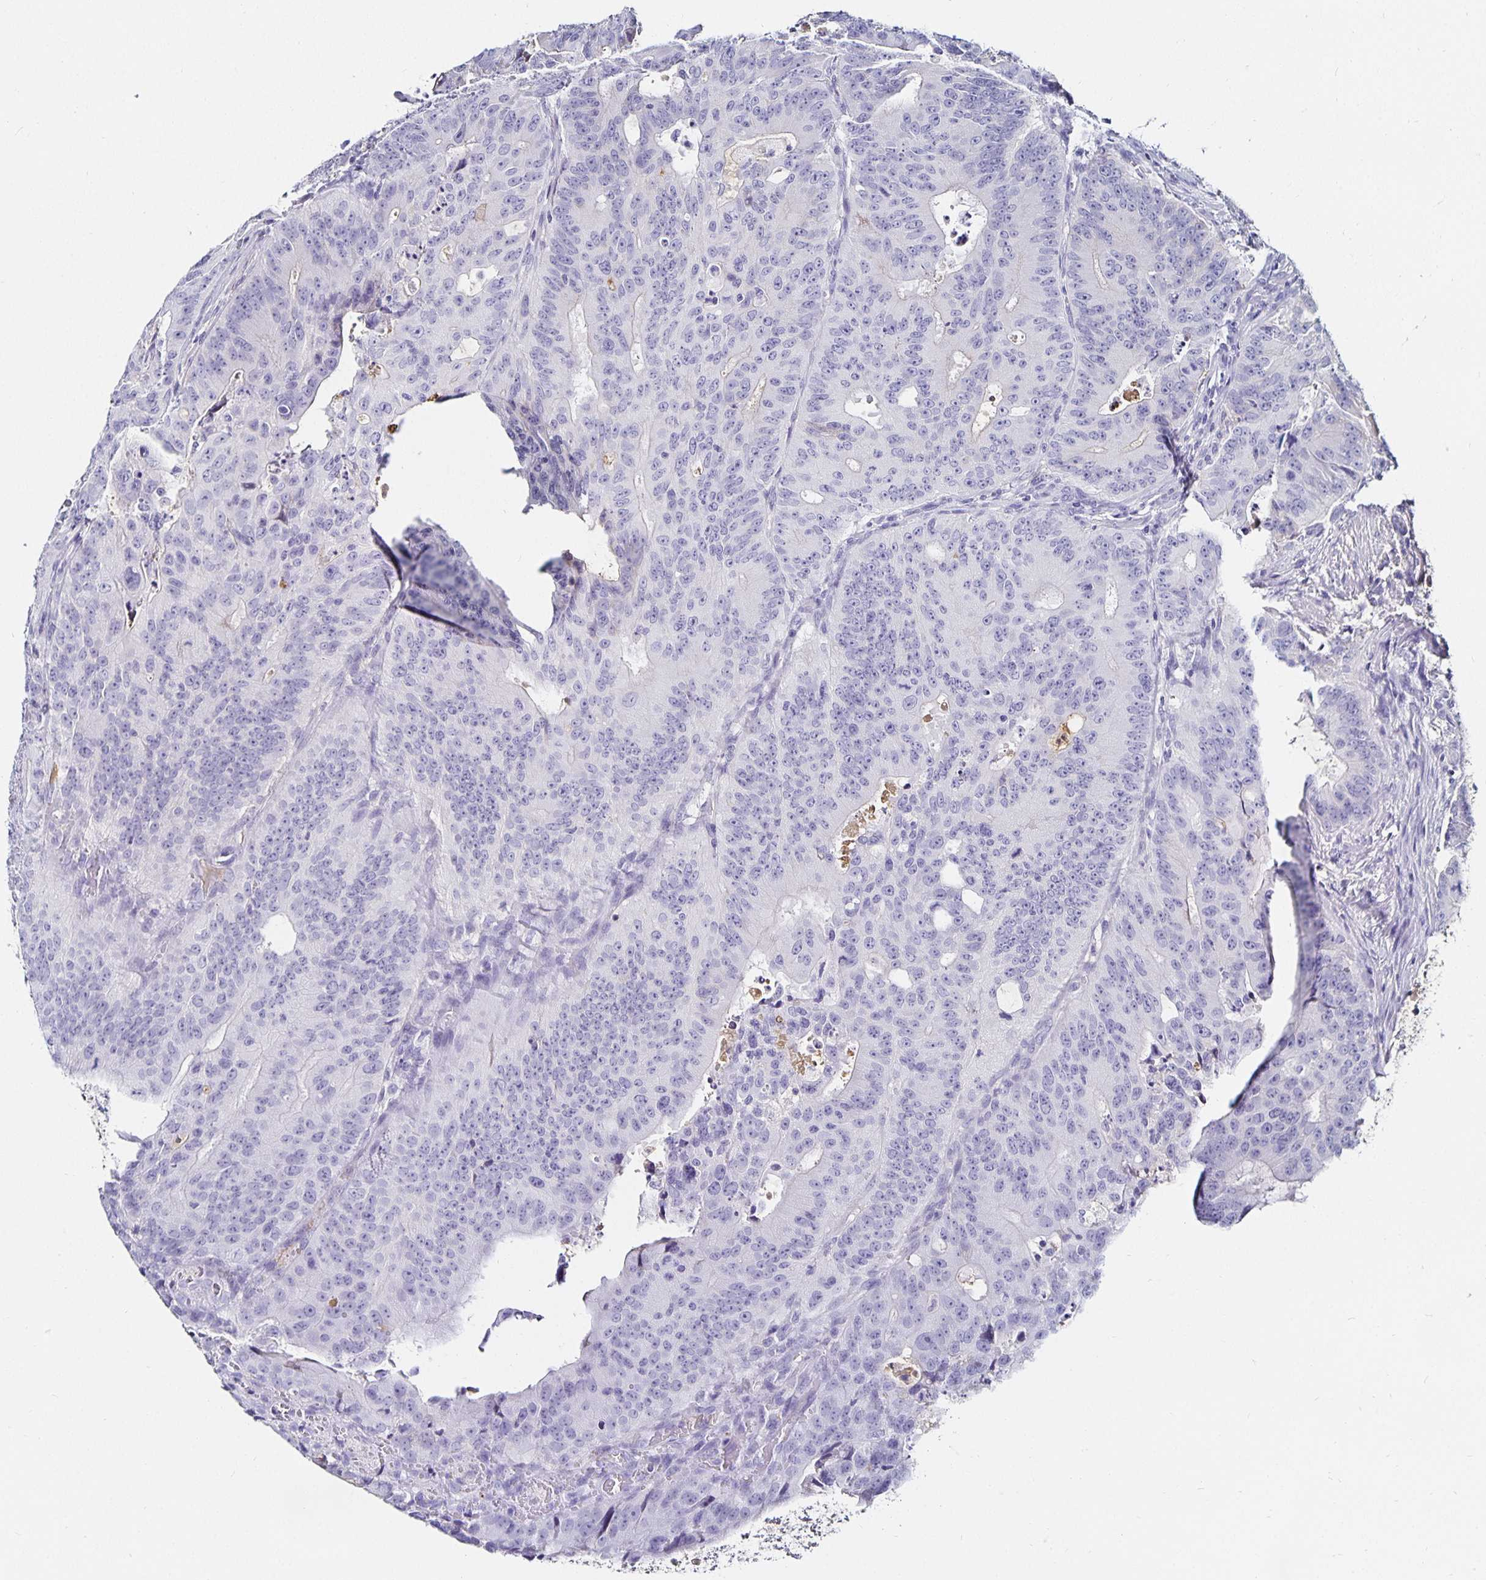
{"staining": {"intensity": "negative", "quantity": "none", "location": "none"}, "tissue": "colorectal cancer", "cell_type": "Tumor cells", "image_type": "cancer", "snomed": [{"axis": "morphology", "description": "Adenocarcinoma, NOS"}, {"axis": "topography", "description": "Colon"}], "caption": "A high-resolution photomicrograph shows immunohistochemistry (IHC) staining of colorectal cancer, which exhibits no significant expression in tumor cells. The staining is performed using DAB (3,3'-diaminobenzidine) brown chromogen with nuclei counter-stained in using hematoxylin.", "gene": "TTR", "patient": {"sex": "male", "age": 62}}